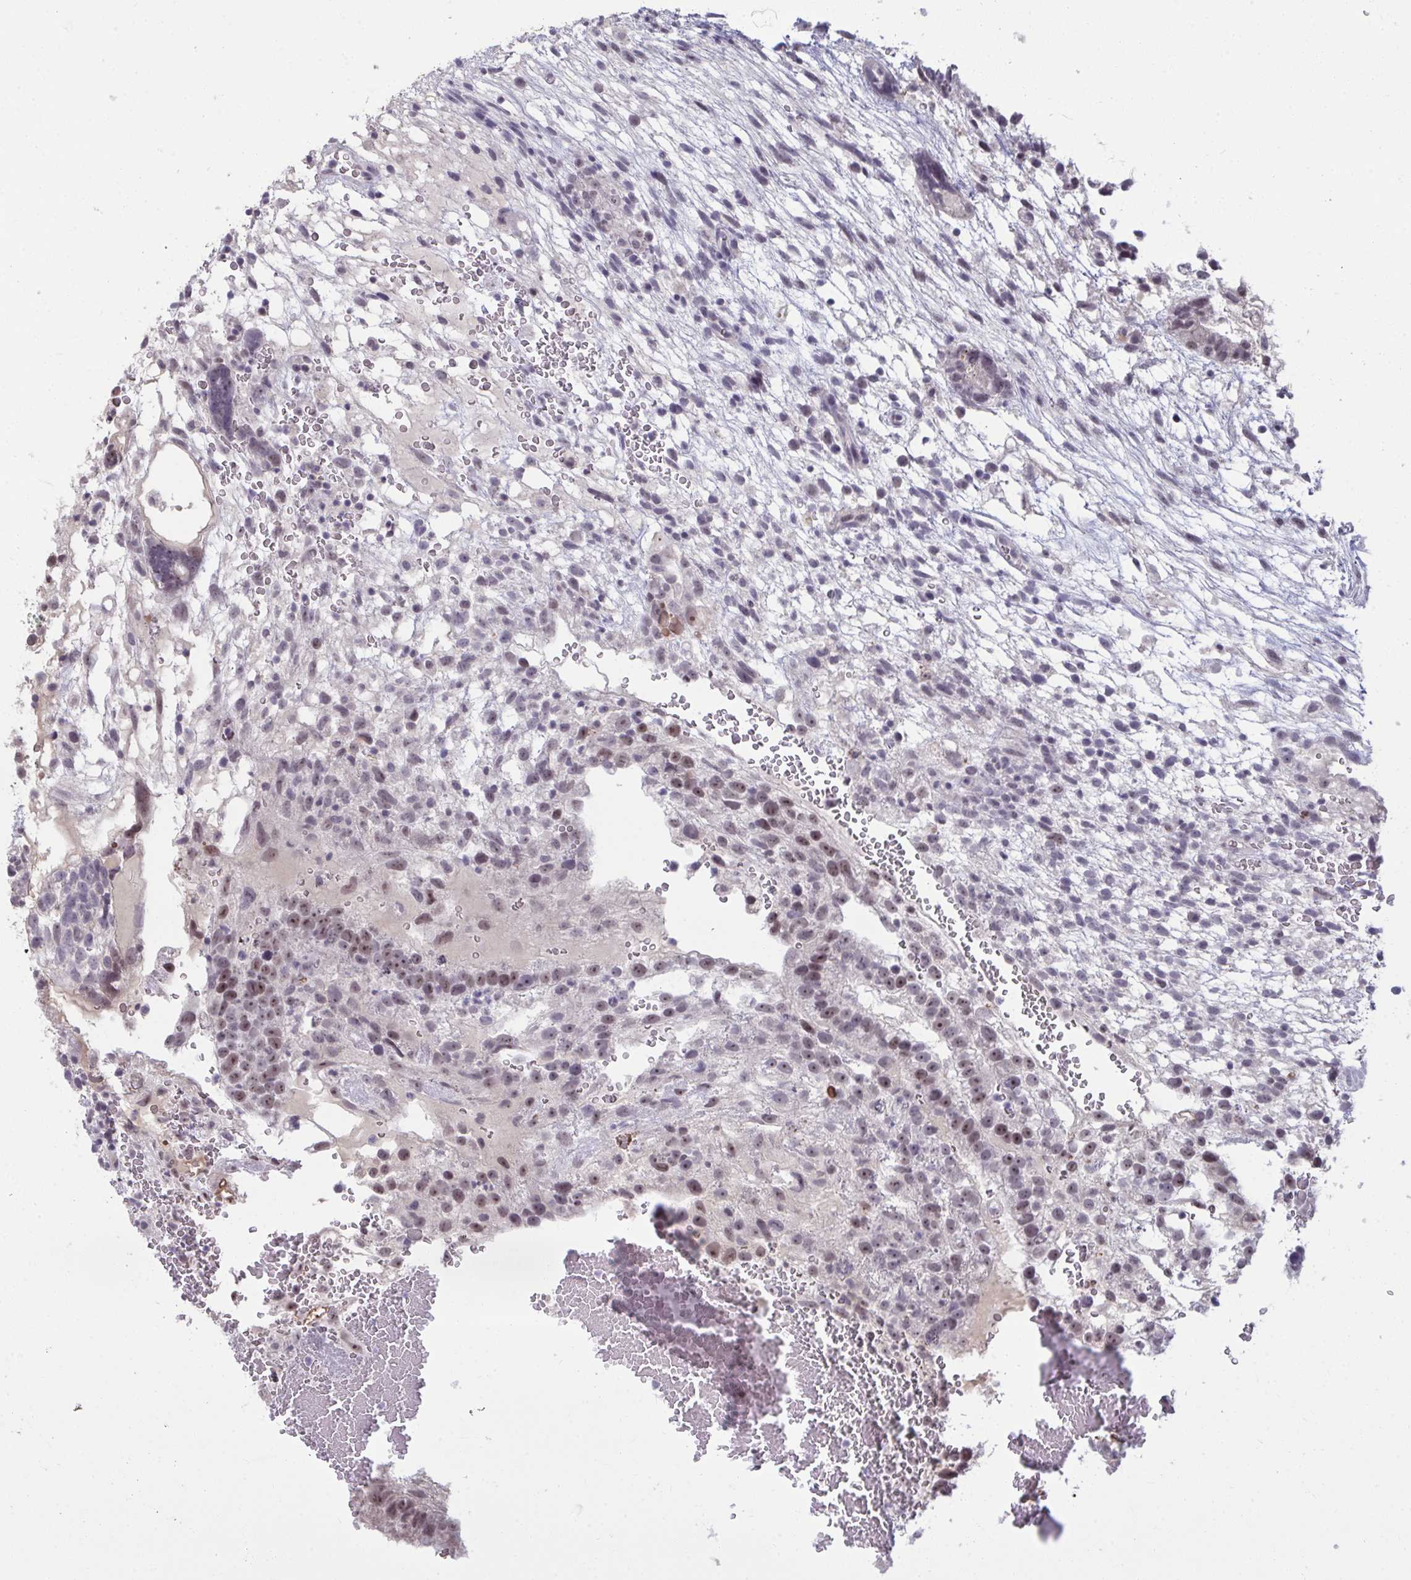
{"staining": {"intensity": "moderate", "quantity": ">75%", "location": "nuclear"}, "tissue": "testis cancer", "cell_type": "Tumor cells", "image_type": "cancer", "snomed": [{"axis": "morphology", "description": "Normal tissue, NOS"}, {"axis": "morphology", "description": "Carcinoma, Embryonal, NOS"}, {"axis": "topography", "description": "Testis"}], "caption": "There is medium levels of moderate nuclear expression in tumor cells of testis cancer (embryonal carcinoma), as demonstrated by immunohistochemical staining (brown color).", "gene": "RNASEH1", "patient": {"sex": "male", "age": 32}}